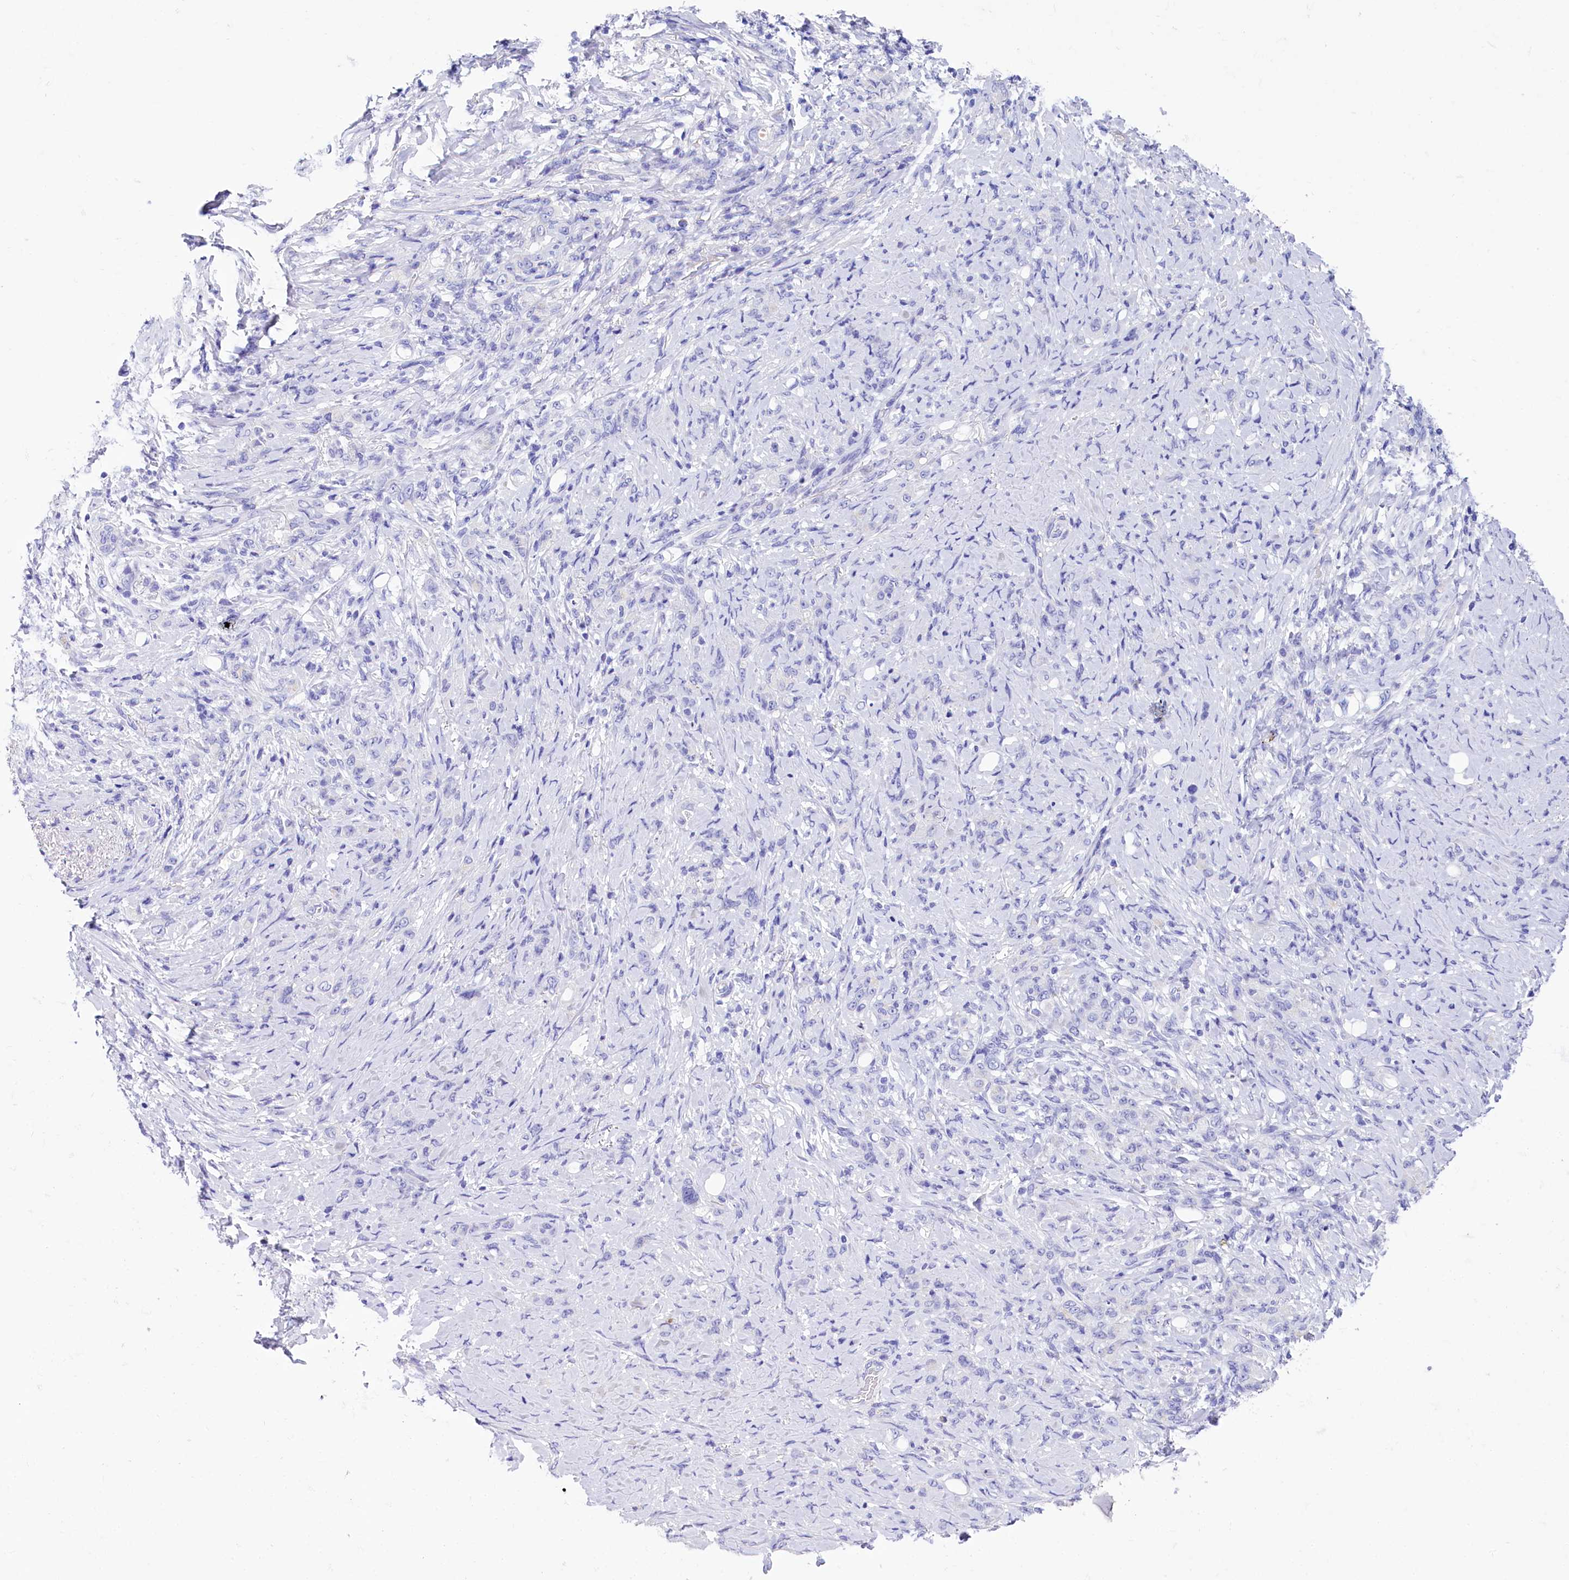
{"staining": {"intensity": "negative", "quantity": "none", "location": "none"}, "tissue": "stomach cancer", "cell_type": "Tumor cells", "image_type": "cancer", "snomed": [{"axis": "morphology", "description": "Adenocarcinoma, NOS"}, {"axis": "topography", "description": "Stomach"}], "caption": "Human adenocarcinoma (stomach) stained for a protein using immunohistochemistry (IHC) demonstrates no expression in tumor cells.", "gene": "TTC36", "patient": {"sex": "female", "age": 79}}